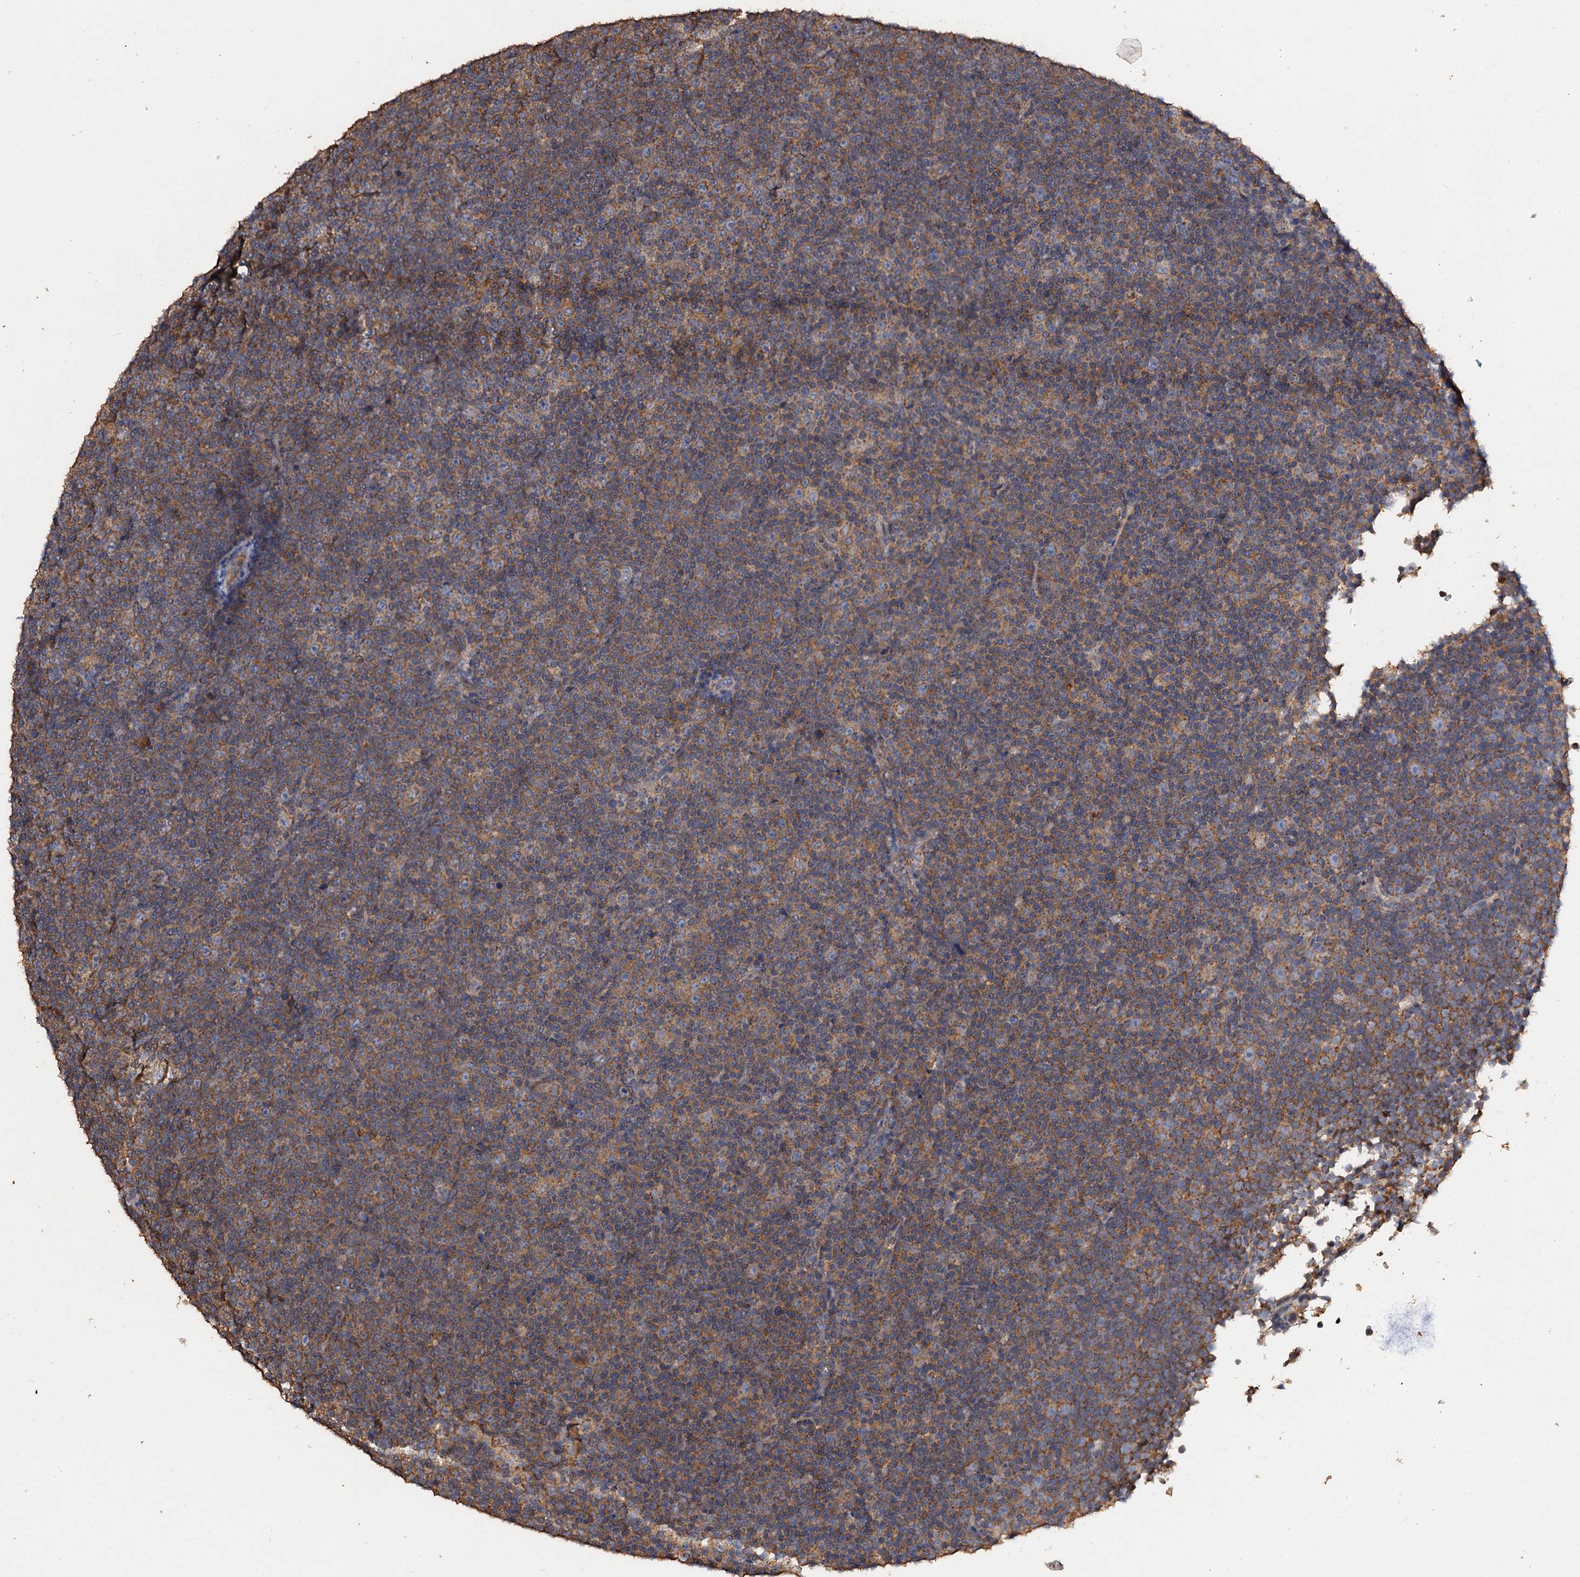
{"staining": {"intensity": "moderate", "quantity": "25%-75%", "location": "cytoplasmic/membranous"}, "tissue": "lymphoma", "cell_type": "Tumor cells", "image_type": "cancer", "snomed": [{"axis": "morphology", "description": "Malignant lymphoma, non-Hodgkin's type, Low grade"}, {"axis": "topography", "description": "Lymph node"}], "caption": "This is an image of IHC staining of malignant lymphoma, non-Hodgkin's type (low-grade), which shows moderate positivity in the cytoplasmic/membranous of tumor cells.", "gene": "SCUBE3", "patient": {"sex": "female", "age": 67}}